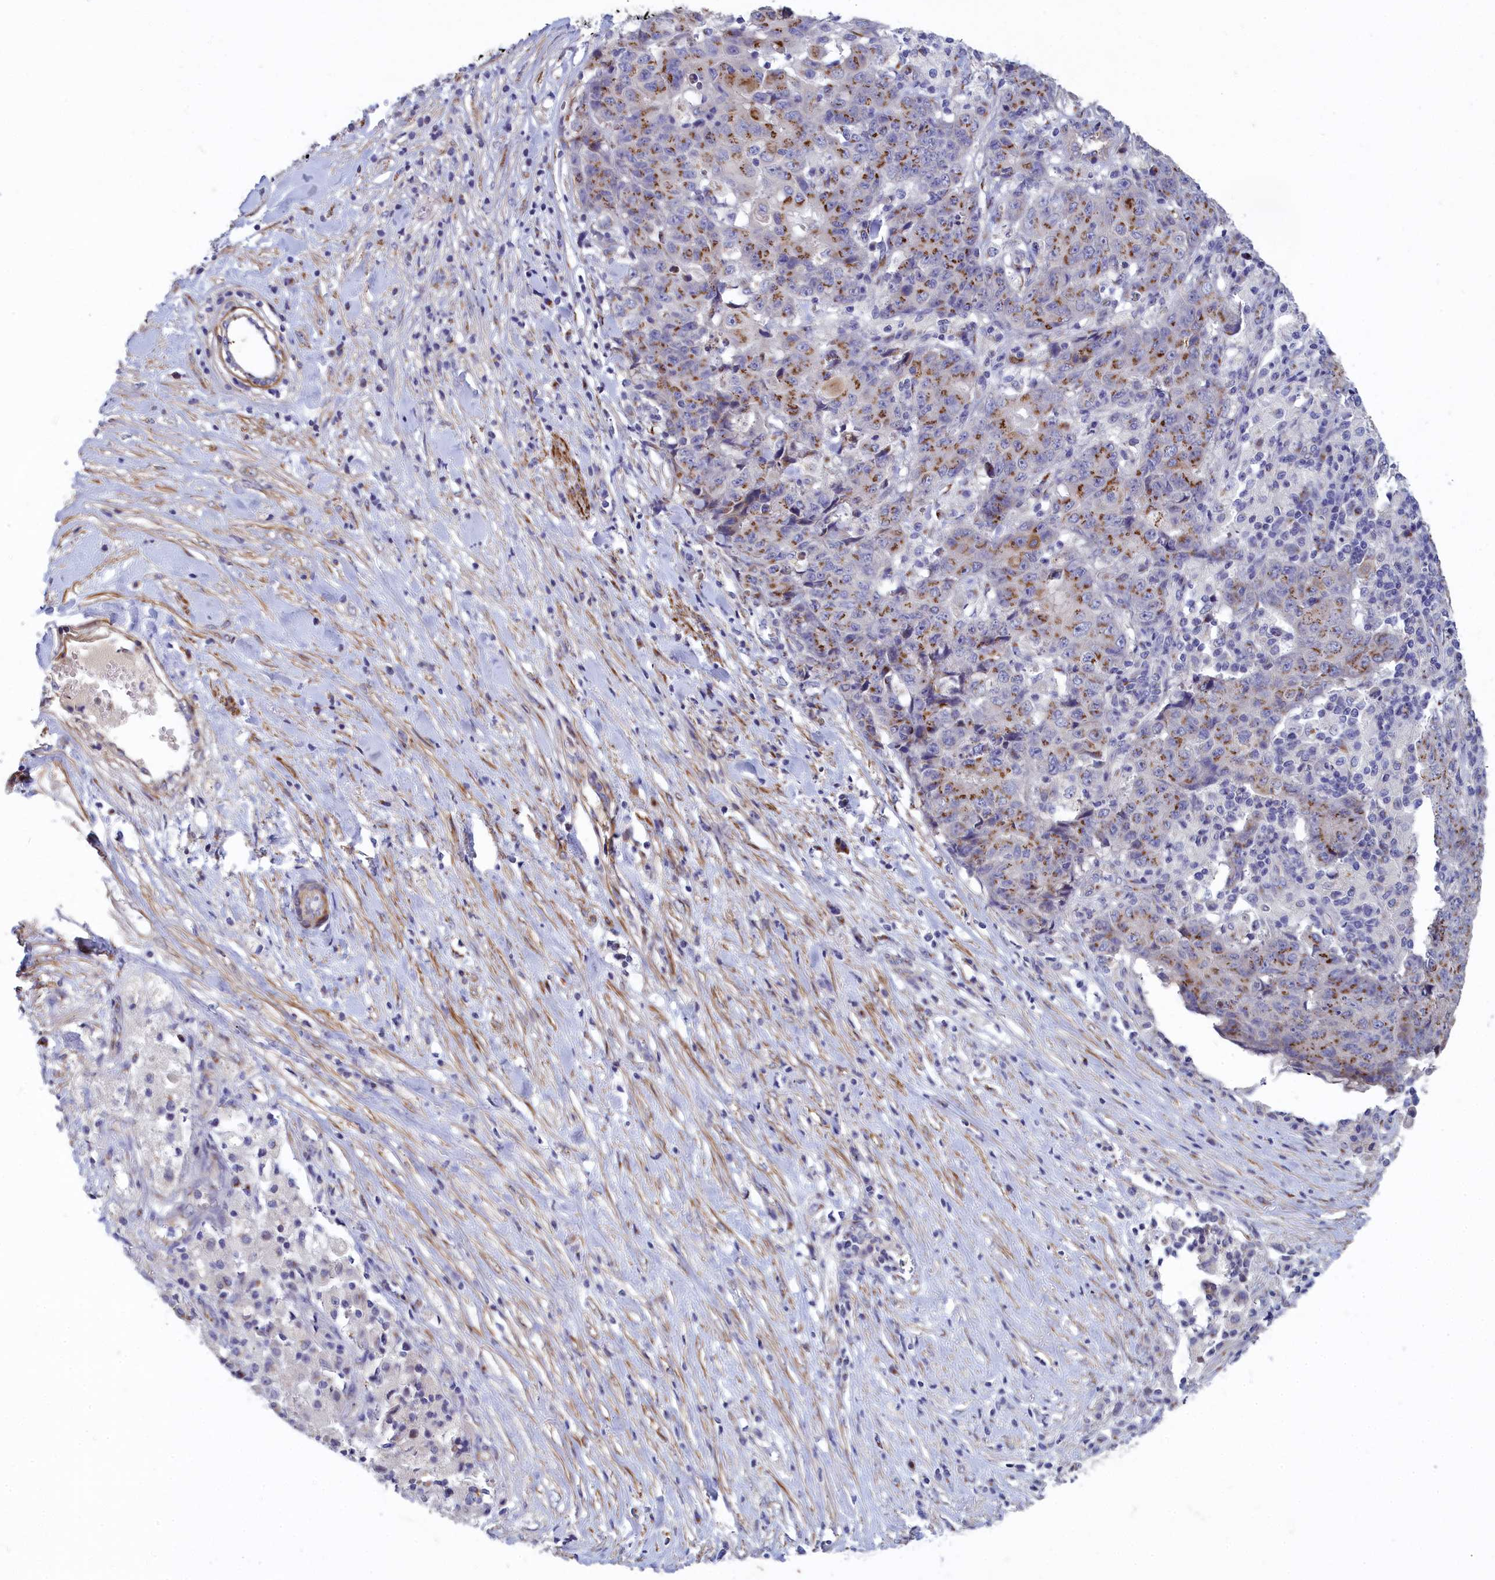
{"staining": {"intensity": "moderate", "quantity": "25%-75%", "location": "cytoplasmic/membranous"}, "tissue": "ovarian cancer", "cell_type": "Tumor cells", "image_type": "cancer", "snomed": [{"axis": "morphology", "description": "Carcinoma, endometroid"}, {"axis": "topography", "description": "Ovary"}], "caption": "This image displays IHC staining of ovarian endometroid carcinoma, with medium moderate cytoplasmic/membranous positivity in approximately 25%-75% of tumor cells.", "gene": "TUBGCP4", "patient": {"sex": "female", "age": 42}}